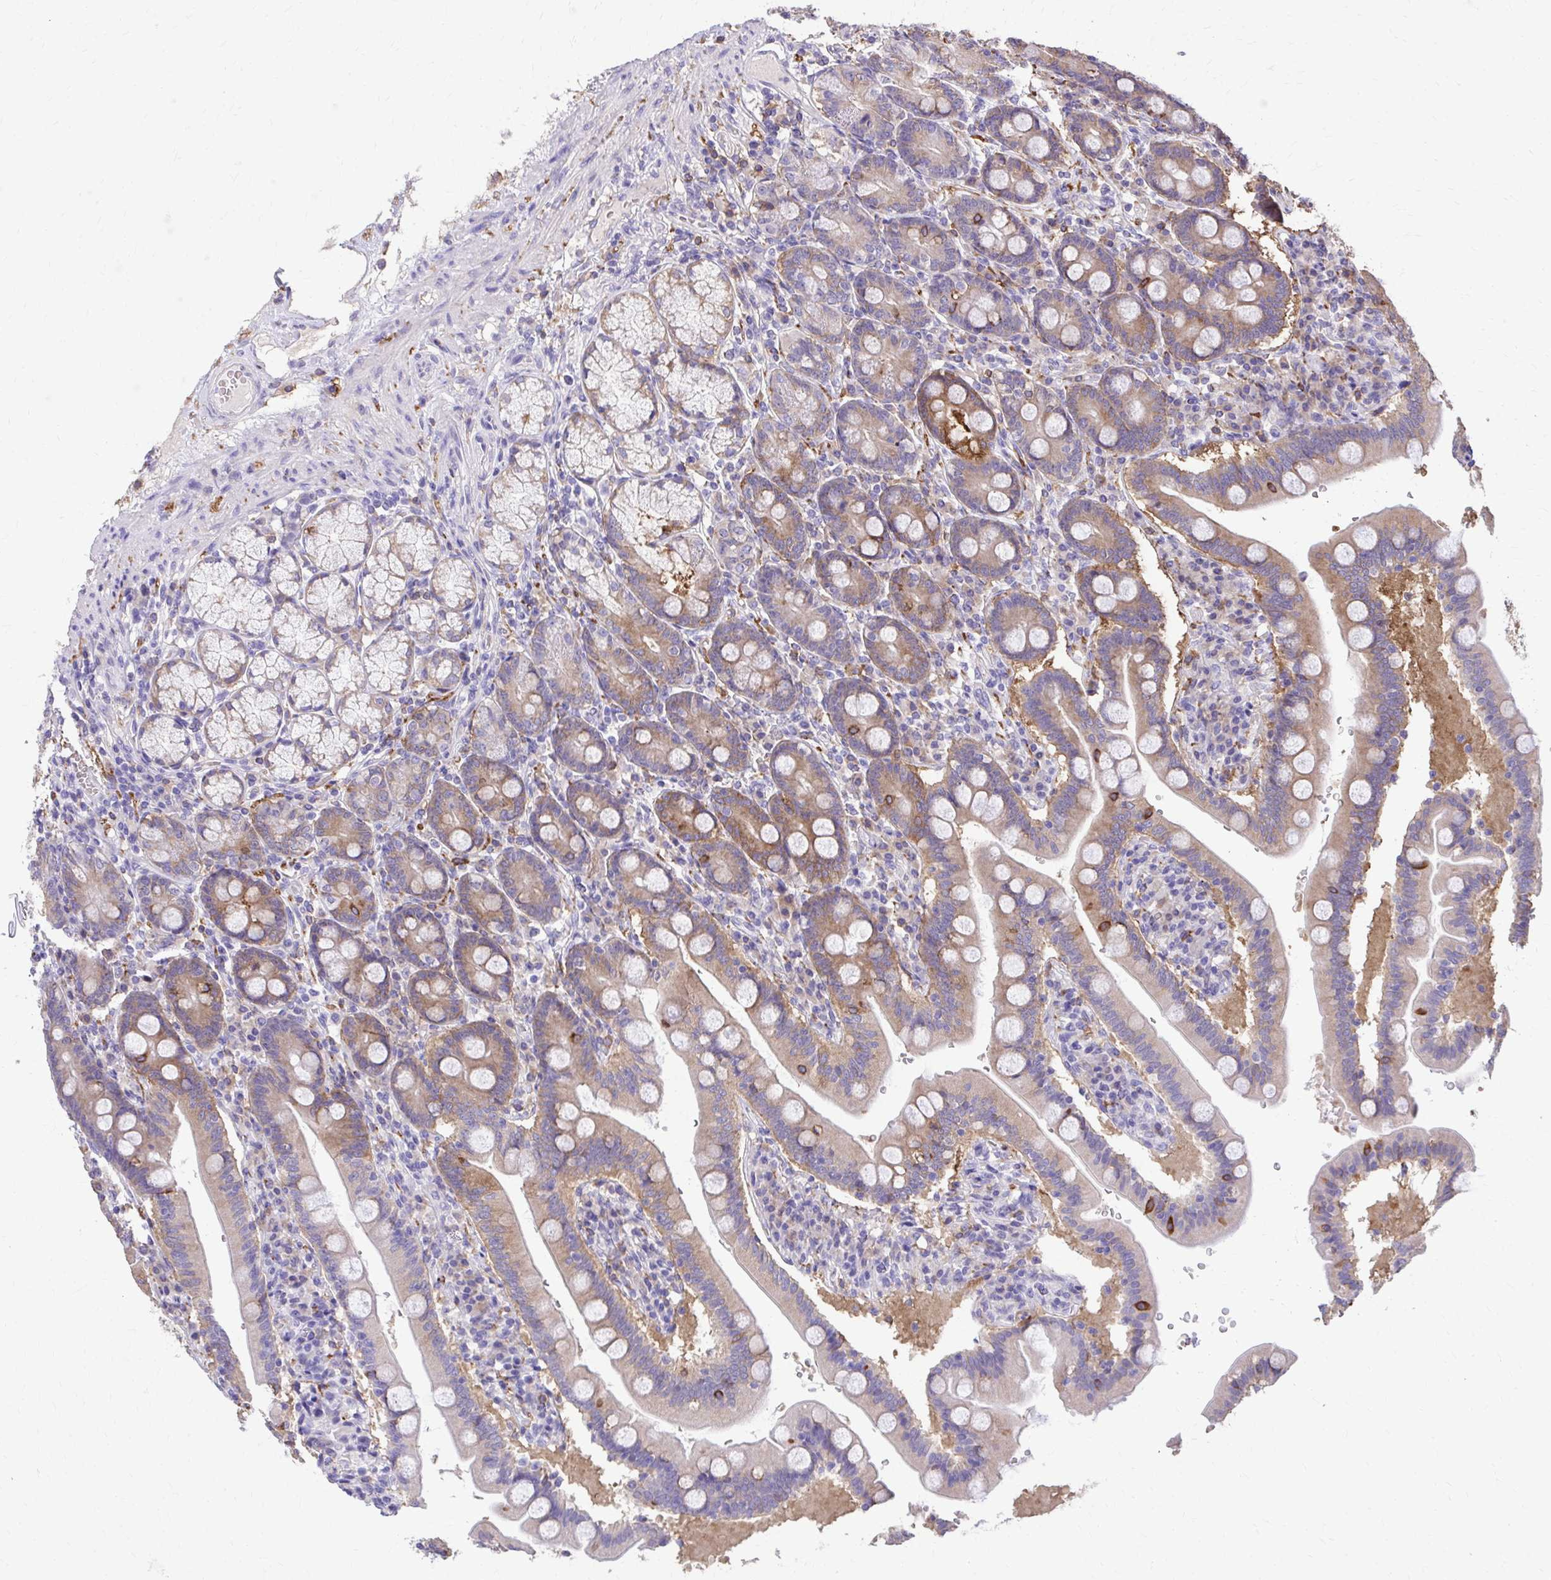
{"staining": {"intensity": "moderate", "quantity": "25%-75%", "location": "cytoplasmic/membranous"}, "tissue": "duodenum", "cell_type": "Glandular cells", "image_type": "normal", "snomed": [{"axis": "morphology", "description": "Normal tissue, NOS"}, {"axis": "topography", "description": "Duodenum"}], "caption": "Duodenum stained for a protein exhibits moderate cytoplasmic/membranous positivity in glandular cells. (DAB = brown stain, brightfield microscopy at high magnification).", "gene": "EPB41L1", "patient": {"sex": "female", "age": 67}}